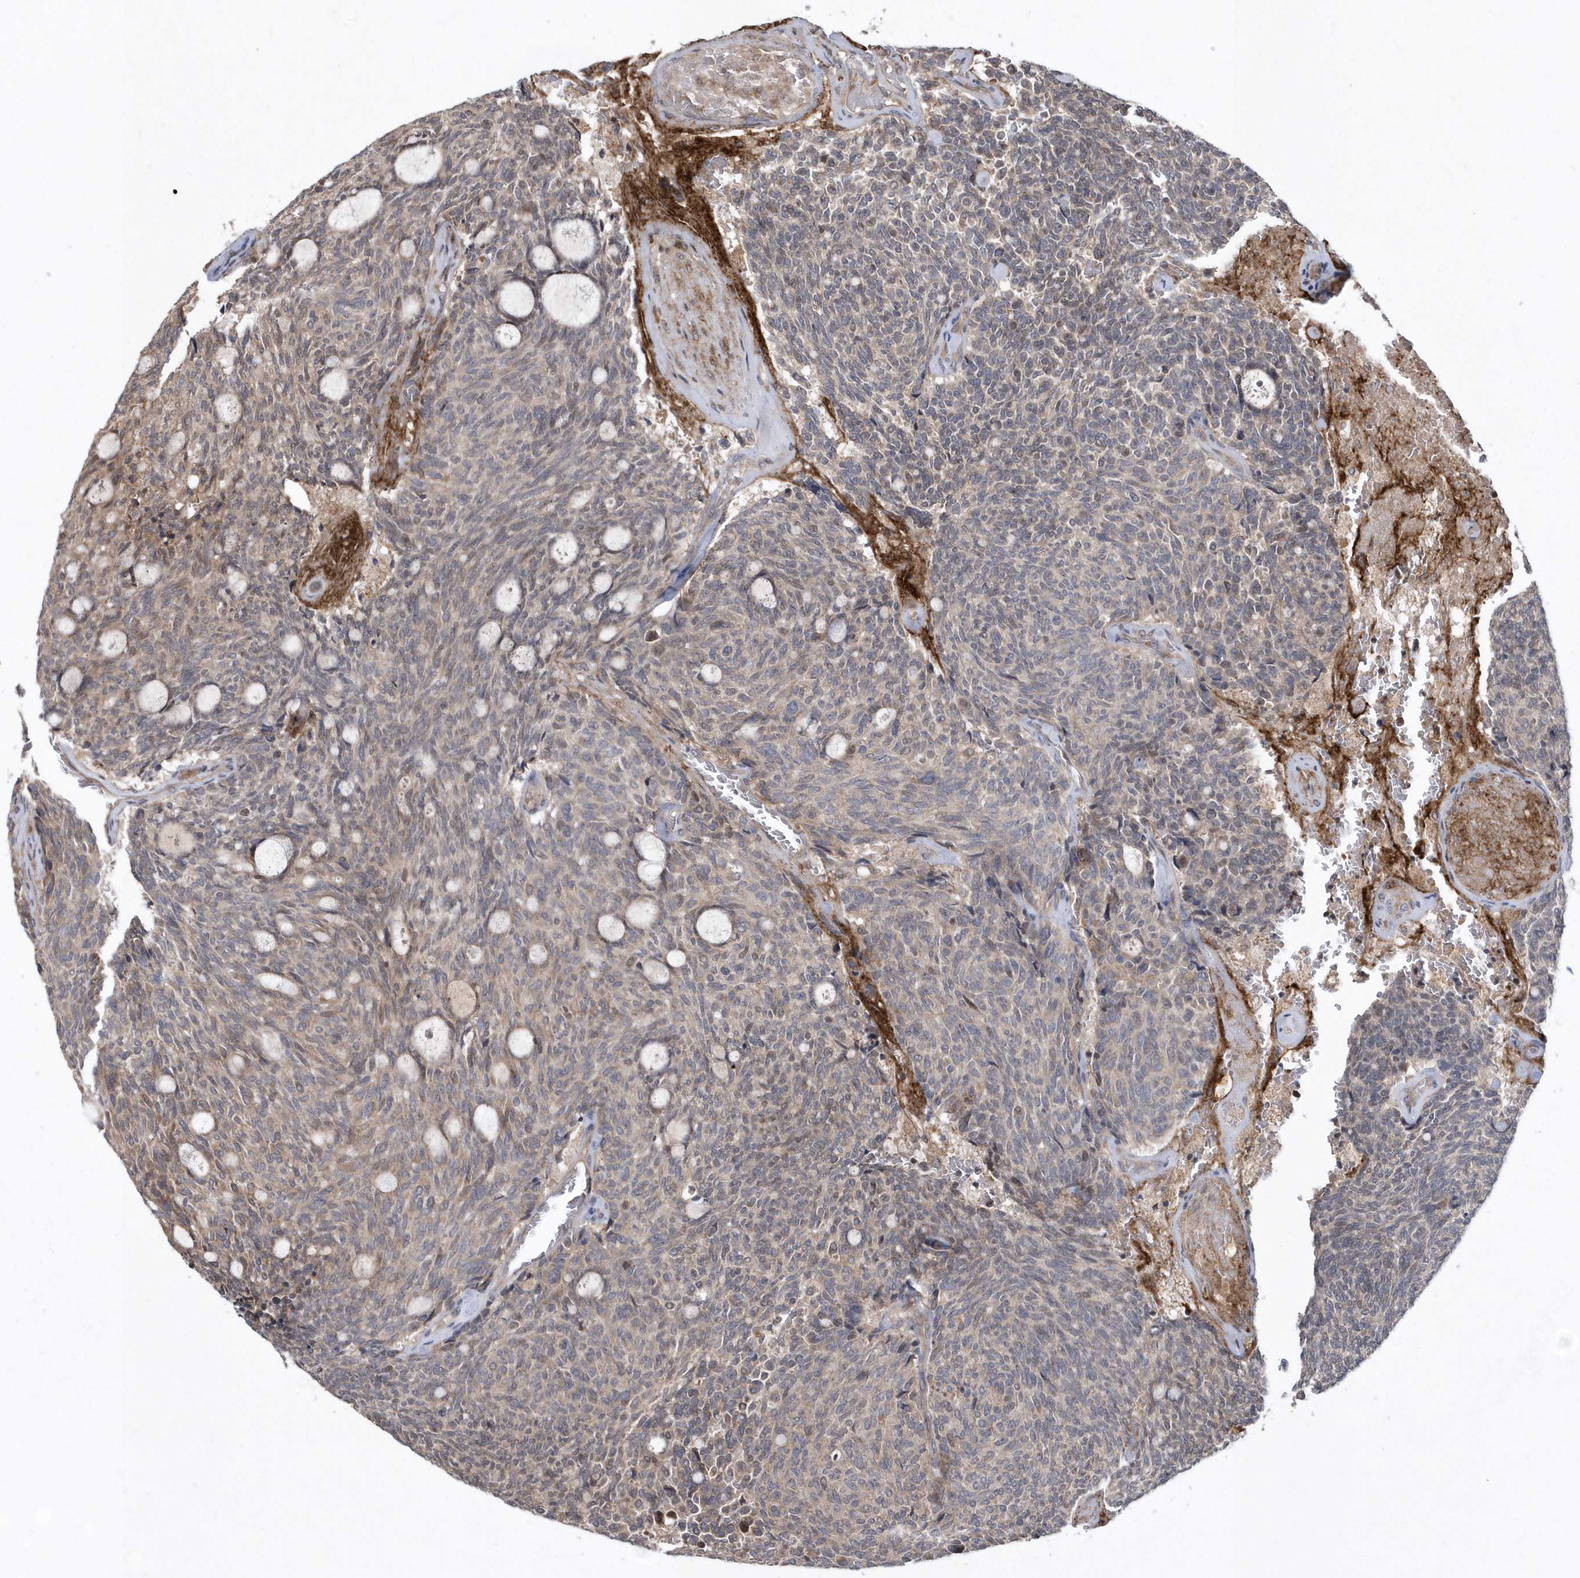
{"staining": {"intensity": "weak", "quantity": "25%-75%", "location": "cytoplasmic/membranous"}, "tissue": "carcinoid", "cell_type": "Tumor cells", "image_type": "cancer", "snomed": [{"axis": "morphology", "description": "Carcinoid, malignant, NOS"}, {"axis": "topography", "description": "Pancreas"}], "caption": "High-power microscopy captured an immunohistochemistry (IHC) image of carcinoid, revealing weak cytoplasmic/membranous expression in about 25%-75% of tumor cells.", "gene": "HMGCS1", "patient": {"sex": "female", "age": 54}}